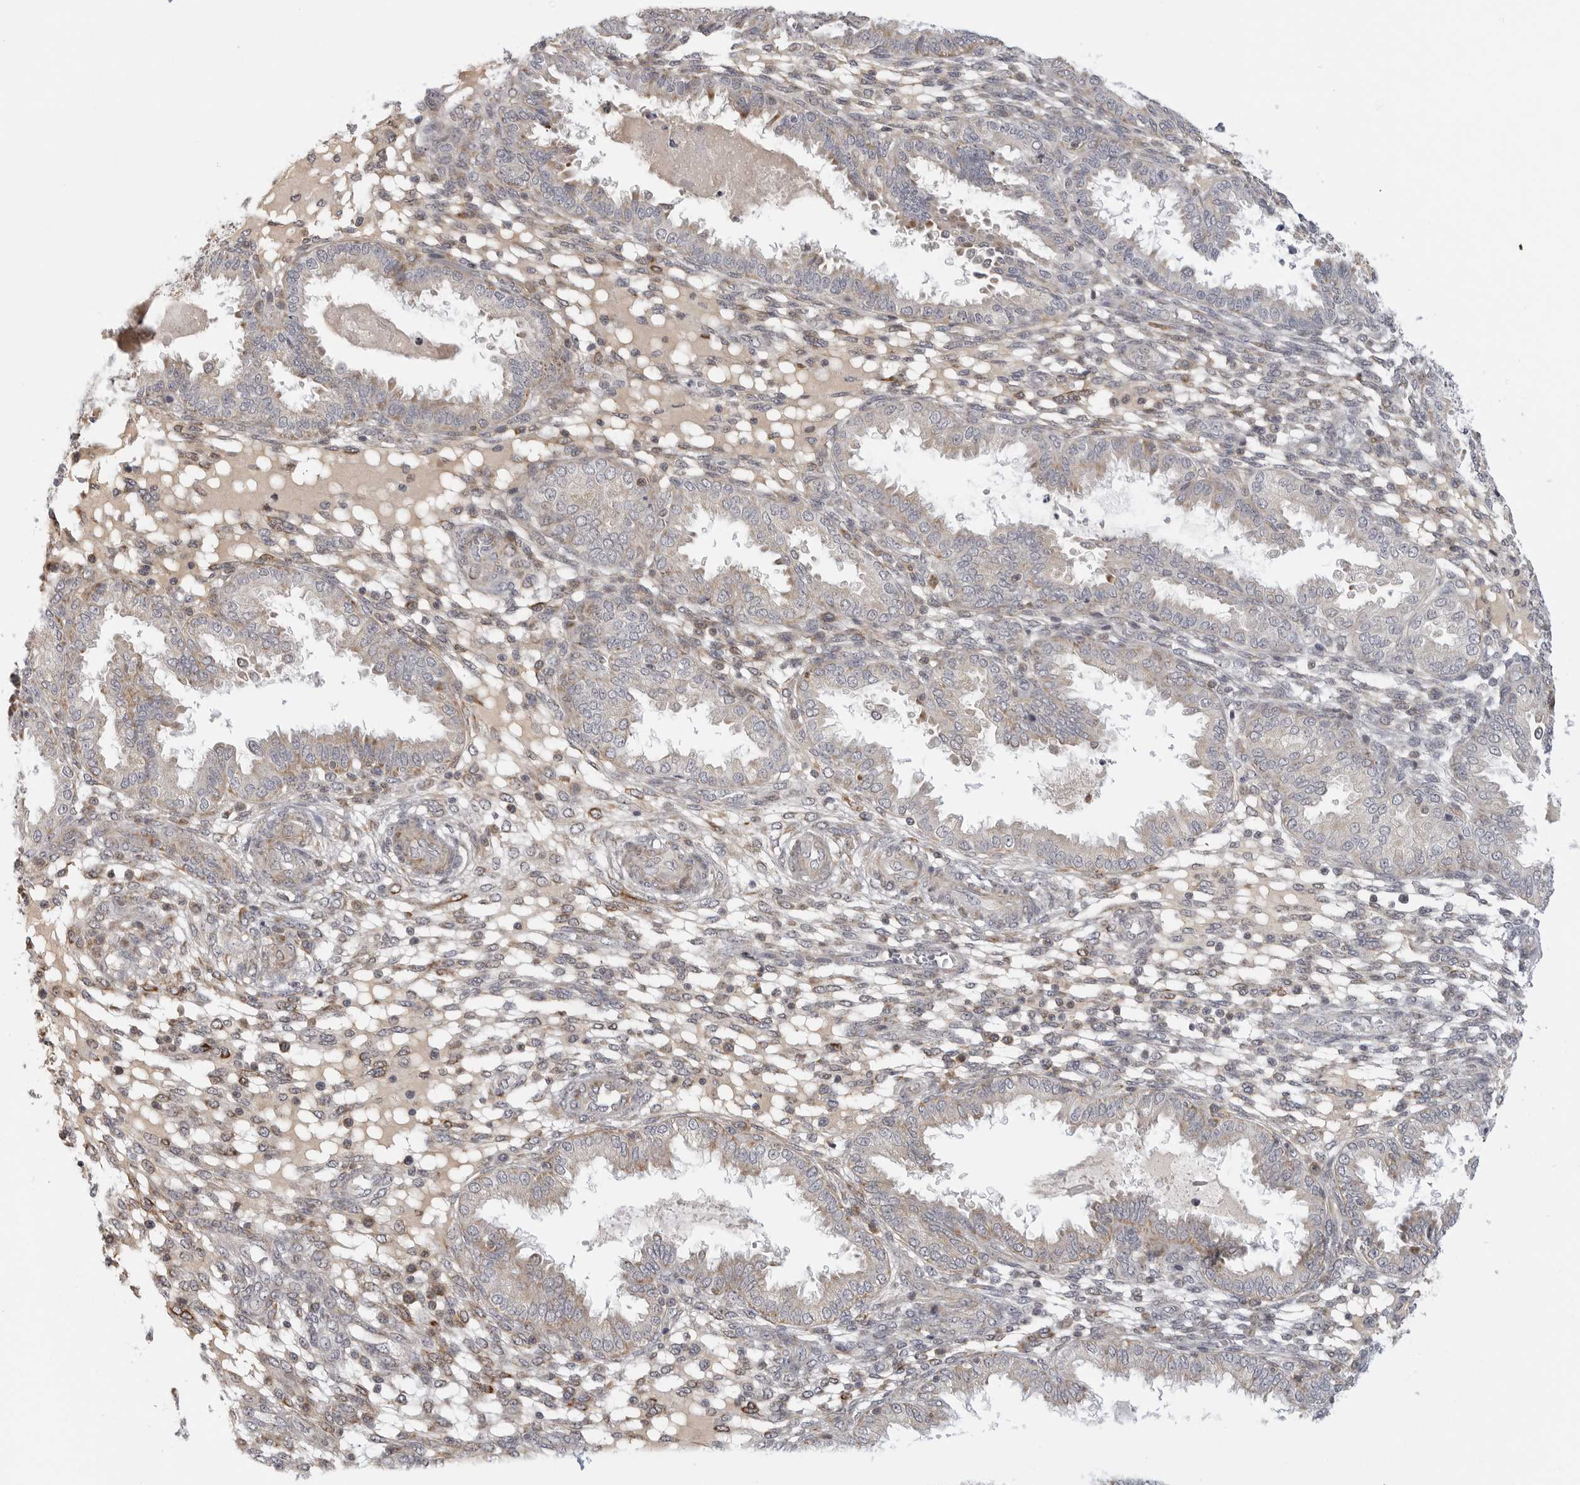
{"staining": {"intensity": "moderate", "quantity": "<25%", "location": "cytoplasmic/membranous"}, "tissue": "endometrium", "cell_type": "Cells in endometrial stroma", "image_type": "normal", "snomed": [{"axis": "morphology", "description": "Normal tissue, NOS"}, {"axis": "topography", "description": "Endometrium"}], "caption": "The micrograph shows staining of normal endometrium, revealing moderate cytoplasmic/membranous protein positivity (brown color) within cells in endometrial stroma. The staining was performed using DAB (3,3'-diaminobenzidine), with brown indicating positive protein expression. Nuclei are stained blue with hematoxylin.", "gene": "MAP7D1", "patient": {"sex": "female", "age": 33}}